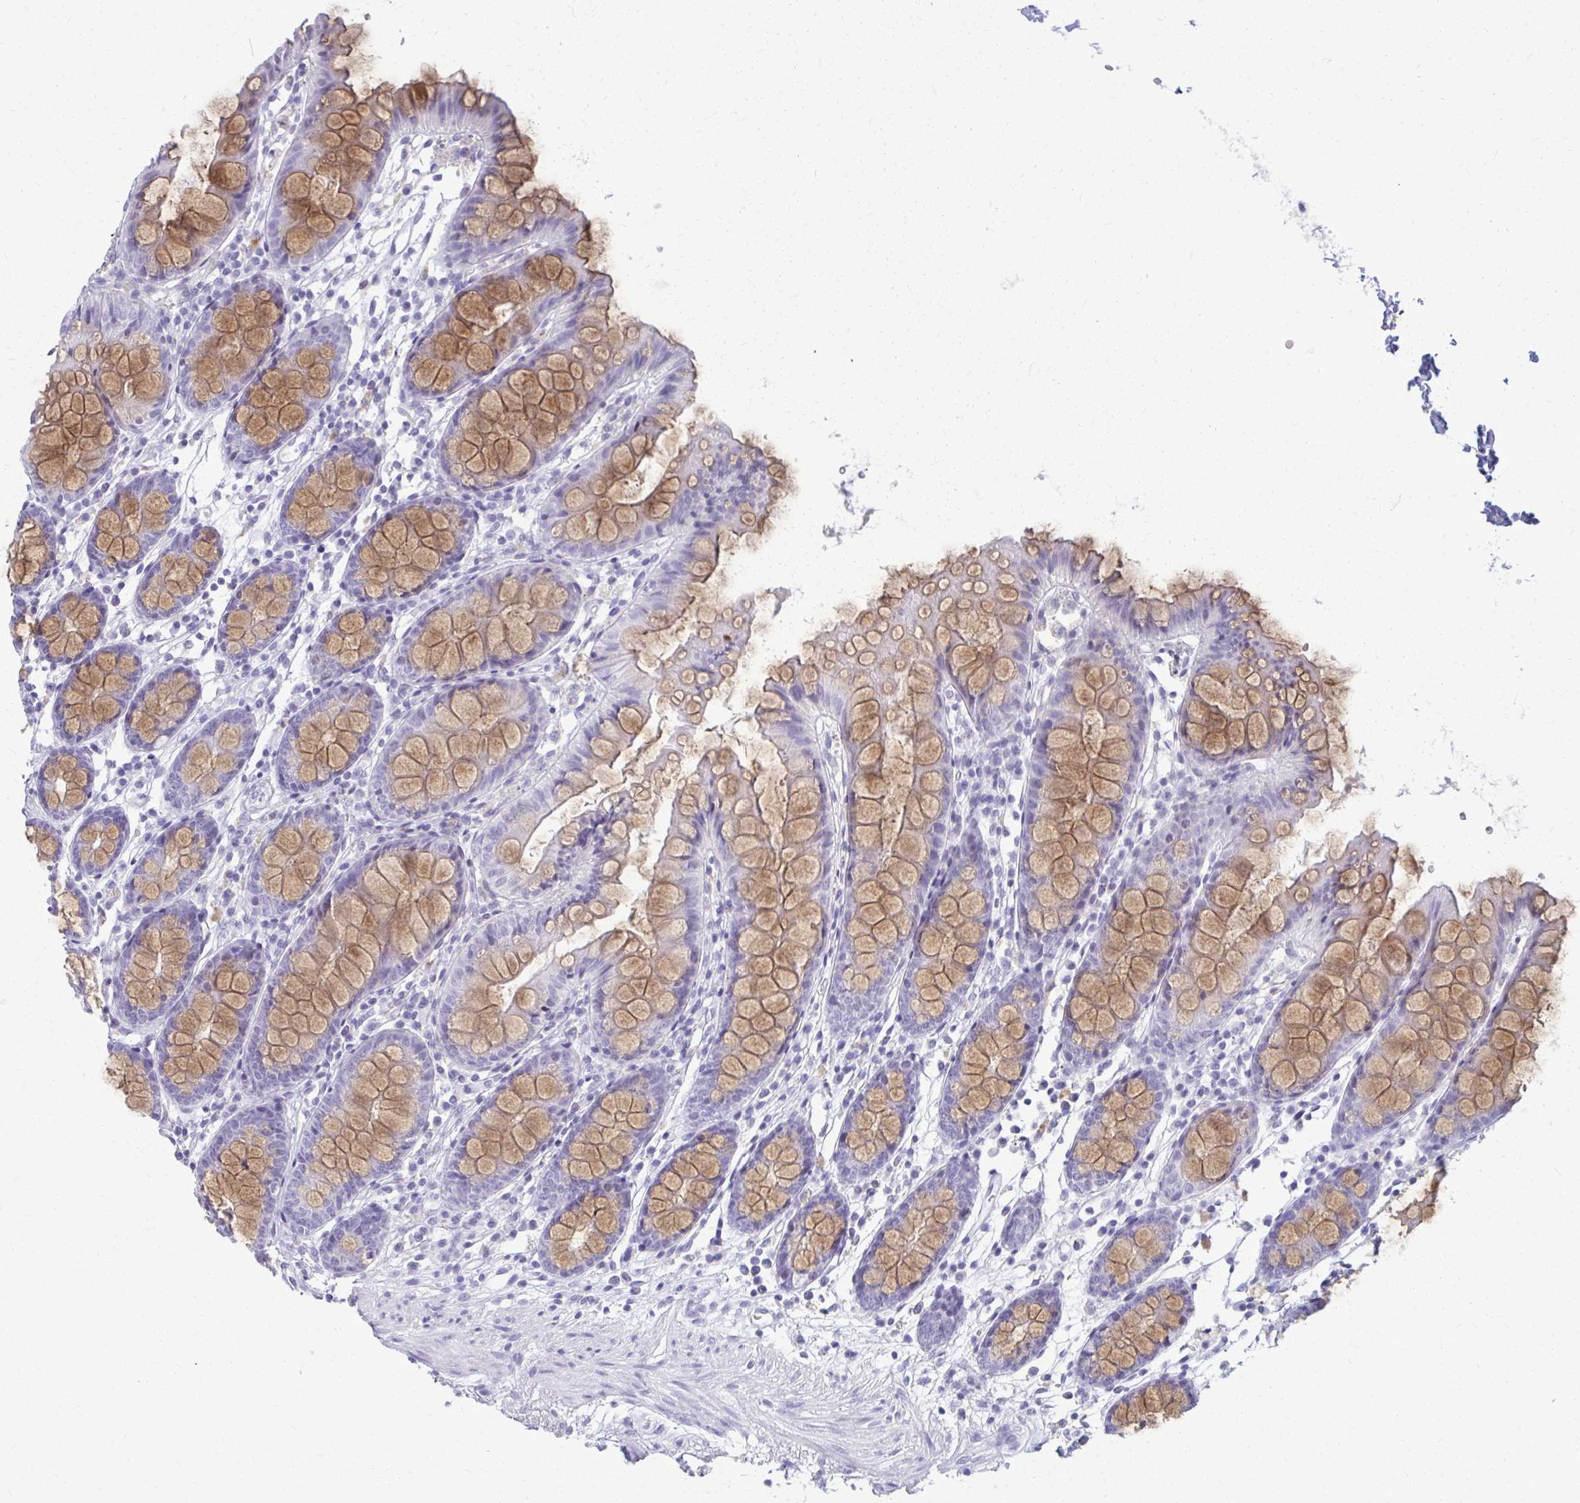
{"staining": {"intensity": "negative", "quantity": "none", "location": "none"}, "tissue": "colon", "cell_type": "Endothelial cells", "image_type": "normal", "snomed": [{"axis": "morphology", "description": "Normal tissue, NOS"}, {"axis": "topography", "description": "Colon"}], "caption": "High magnification brightfield microscopy of normal colon stained with DAB (3,3'-diaminobenzidine) (brown) and counterstained with hematoxylin (blue): endothelial cells show no significant expression. (DAB IHC visualized using brightfield microscopy, high magnification).", "gene": "ACSM2A", "patient": {"sex": "female", "age": 84}}